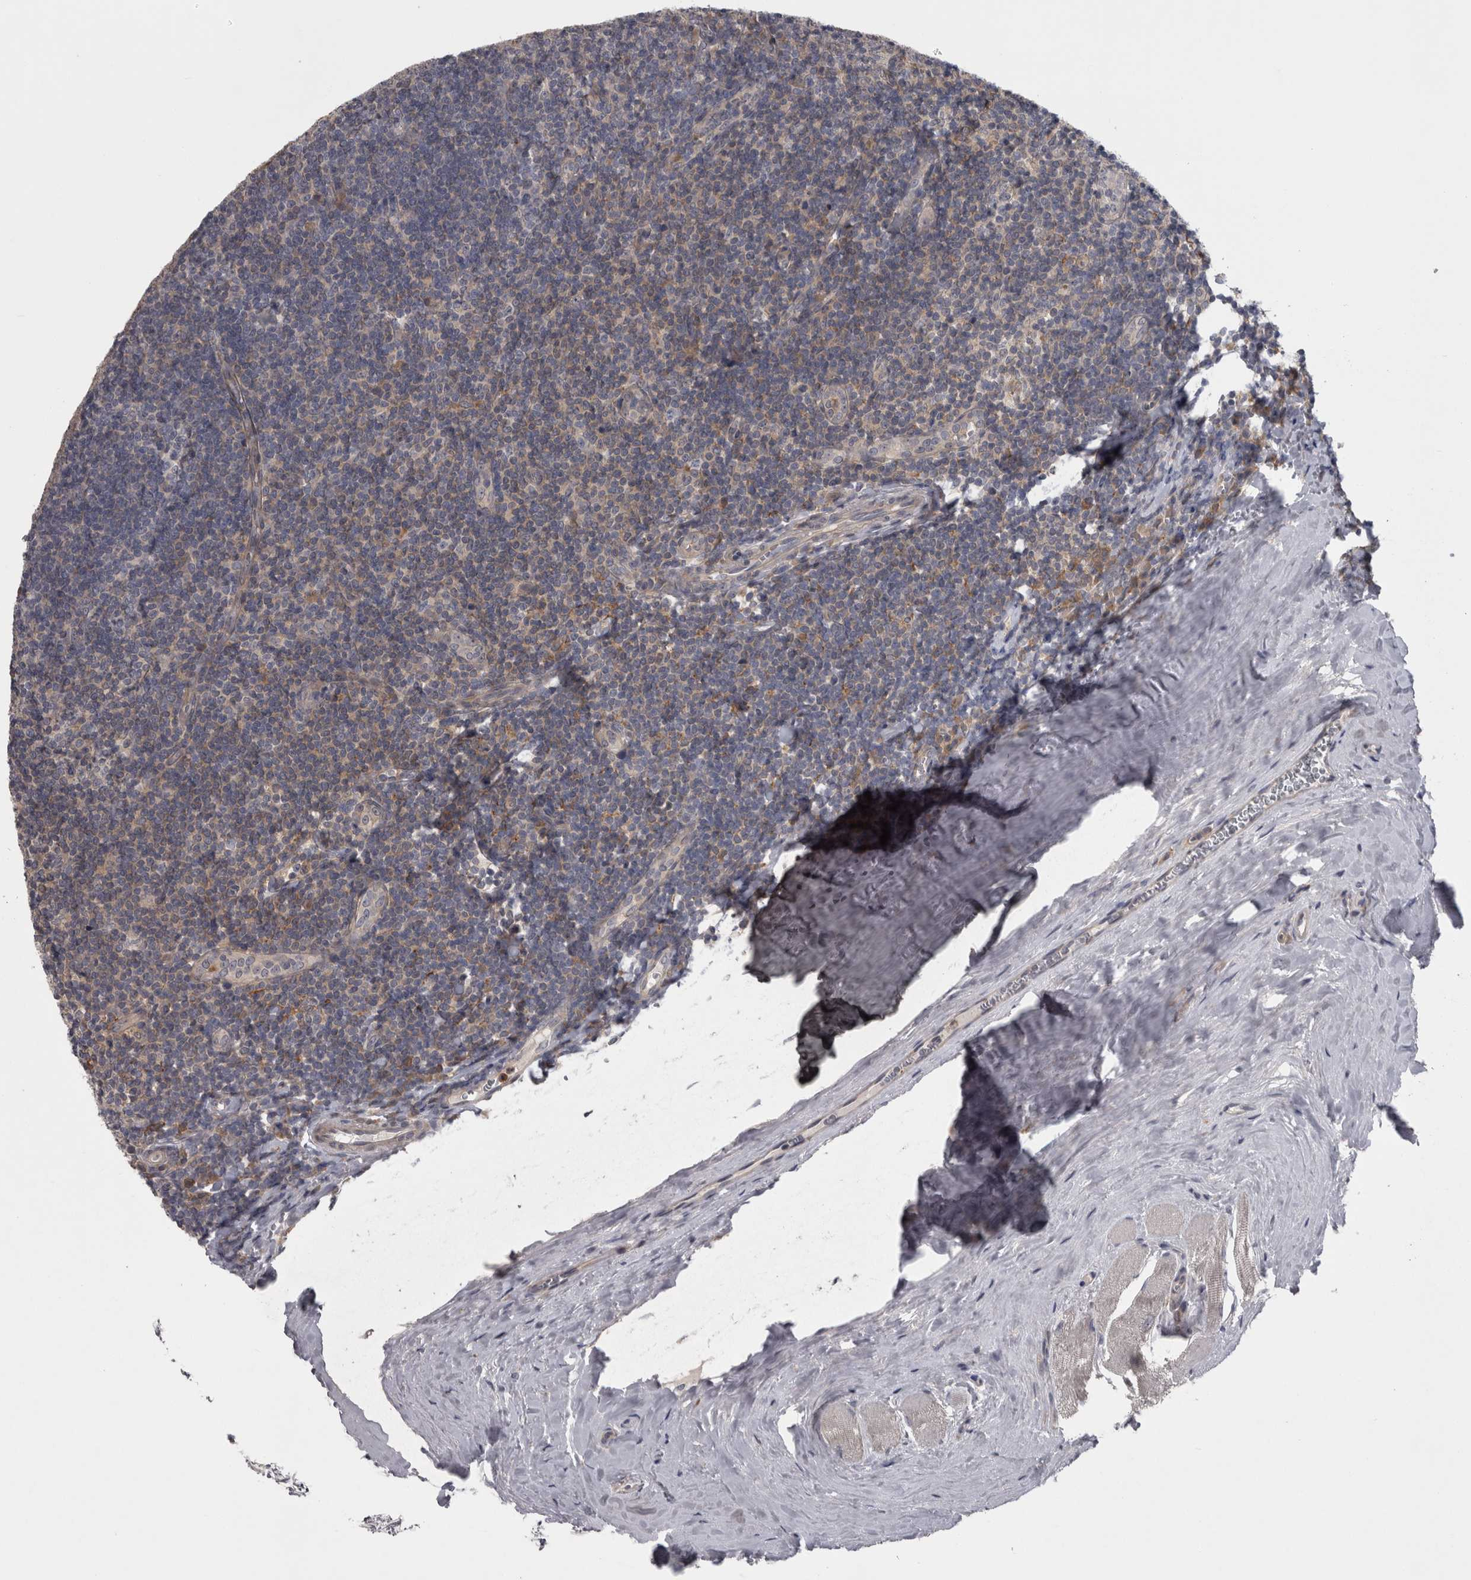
{"staining": {"intensity": "weak", "quantity": "<25%", "location": "cytoplasmic/membranous"}, "tissue": "tonsil", "cell_type": "Germinal center cells", "image_type": "normal", "snomed": [{"axis": "morphology", "description": "Normal tissue, NOS"}, {"axis": "topography", "description": "Tonsil"}], "caption": "This is a micrograph of immunohistochemistry (IHC) staining of unremarkable tonsil, which shows no expression in germinal center cells.", "gene": "PRKCI", "patient": {"sex": "male", "age": 27}}